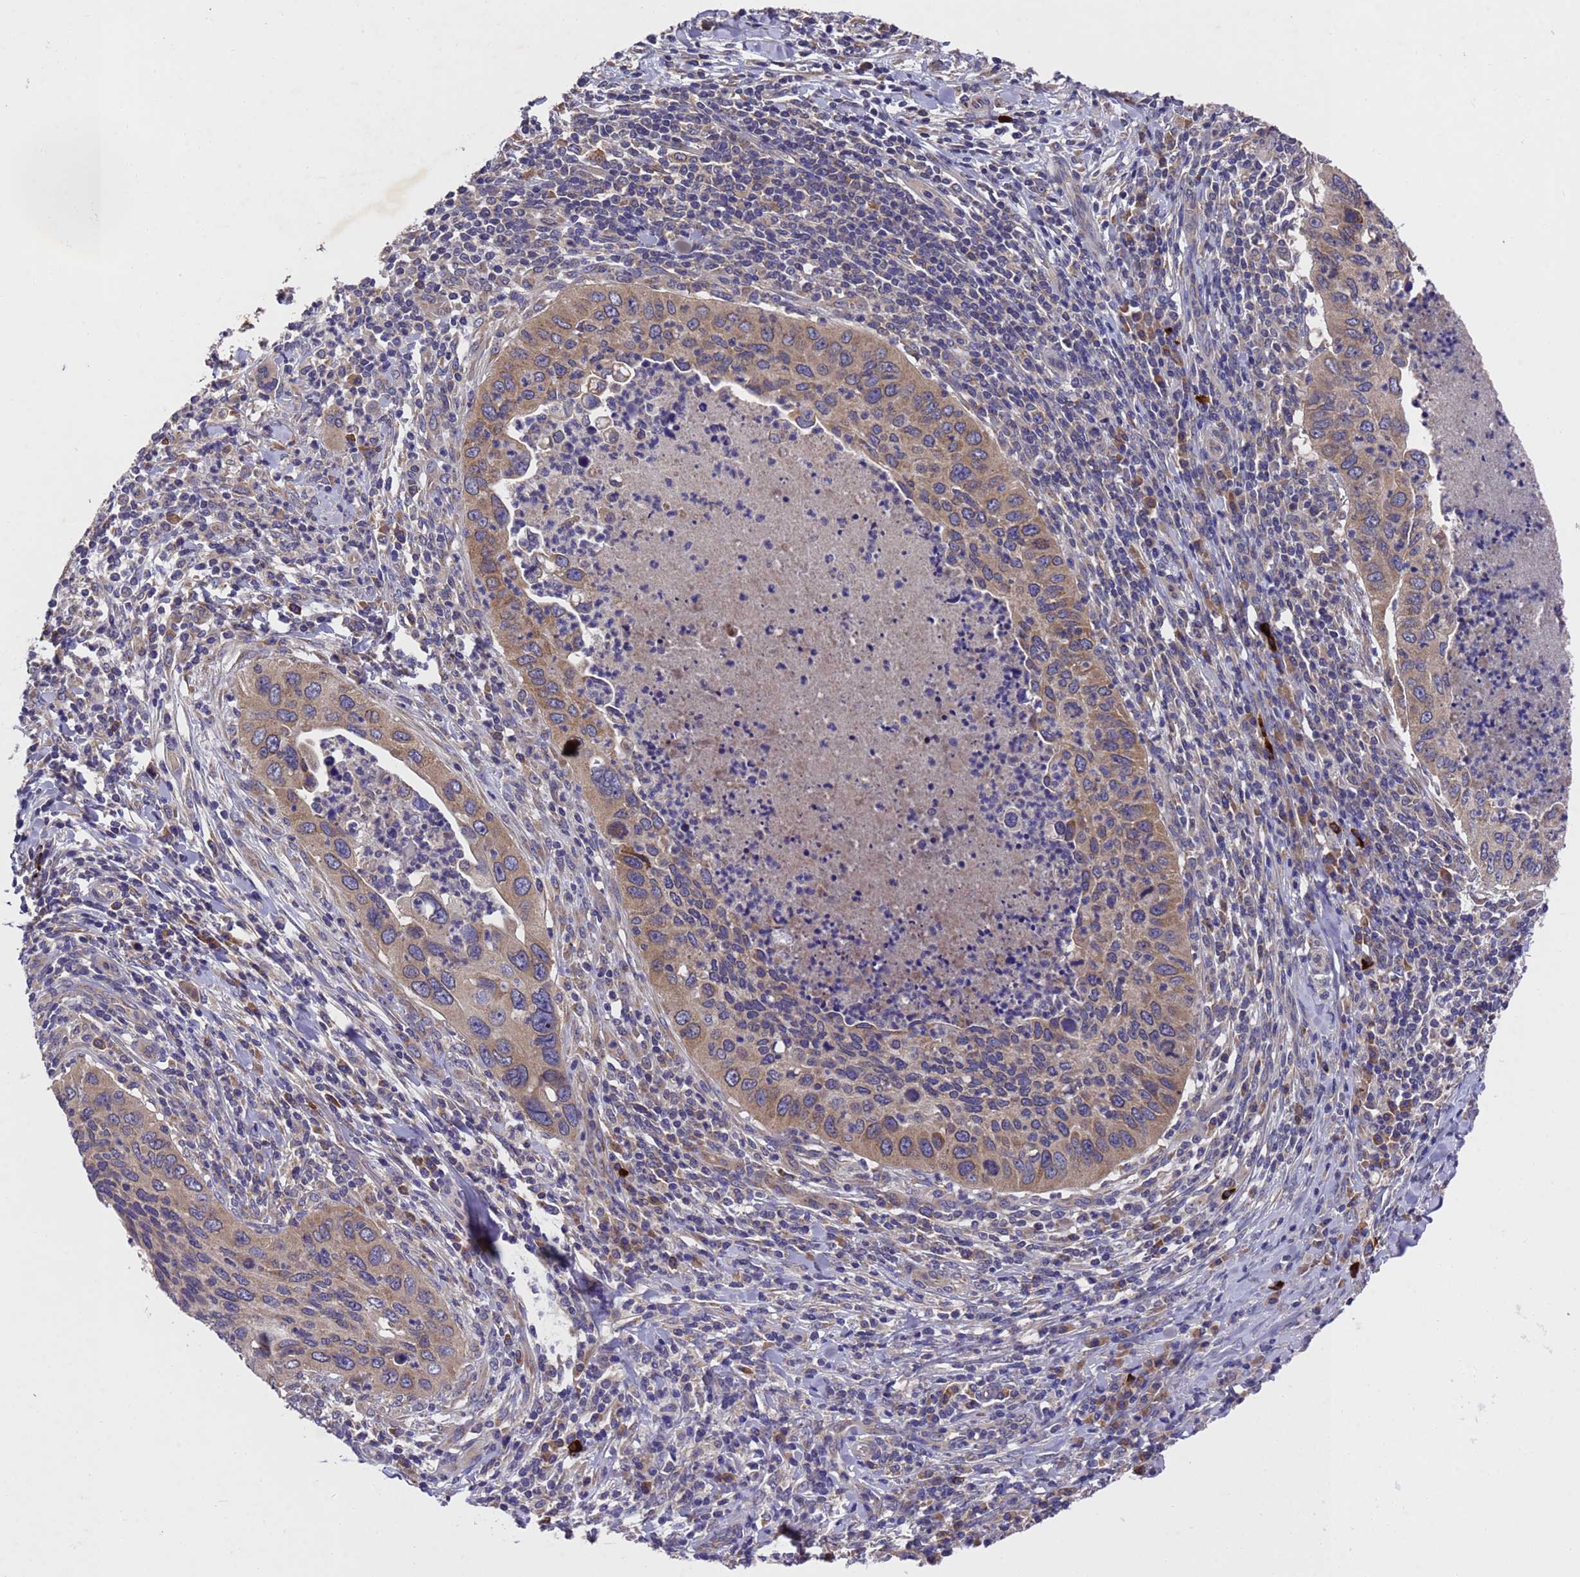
{"staining": {"intensity": "weak", "quantity": ">75%", "location": "cytoplasmic/membranous"}, "tissue": "cervical cancer", "cell_type": "Tumor cells", "image_type": "cancer", "snomed": [{"axis": "morphology", "description": "Squamous cell carcinoma, NOS"}, {"axis": "topography", "description": "Cervix"}], "caption": "Immunohistochemistry (IHC) of cervical cancer (squamous cell carcinoma) exhibits low levels of weak cytoplasmic/membranous positivity in approximately >75% of tumor cells.", "gene": "DCAF12L2", "patient": {"sex": "female", "age": 38}}